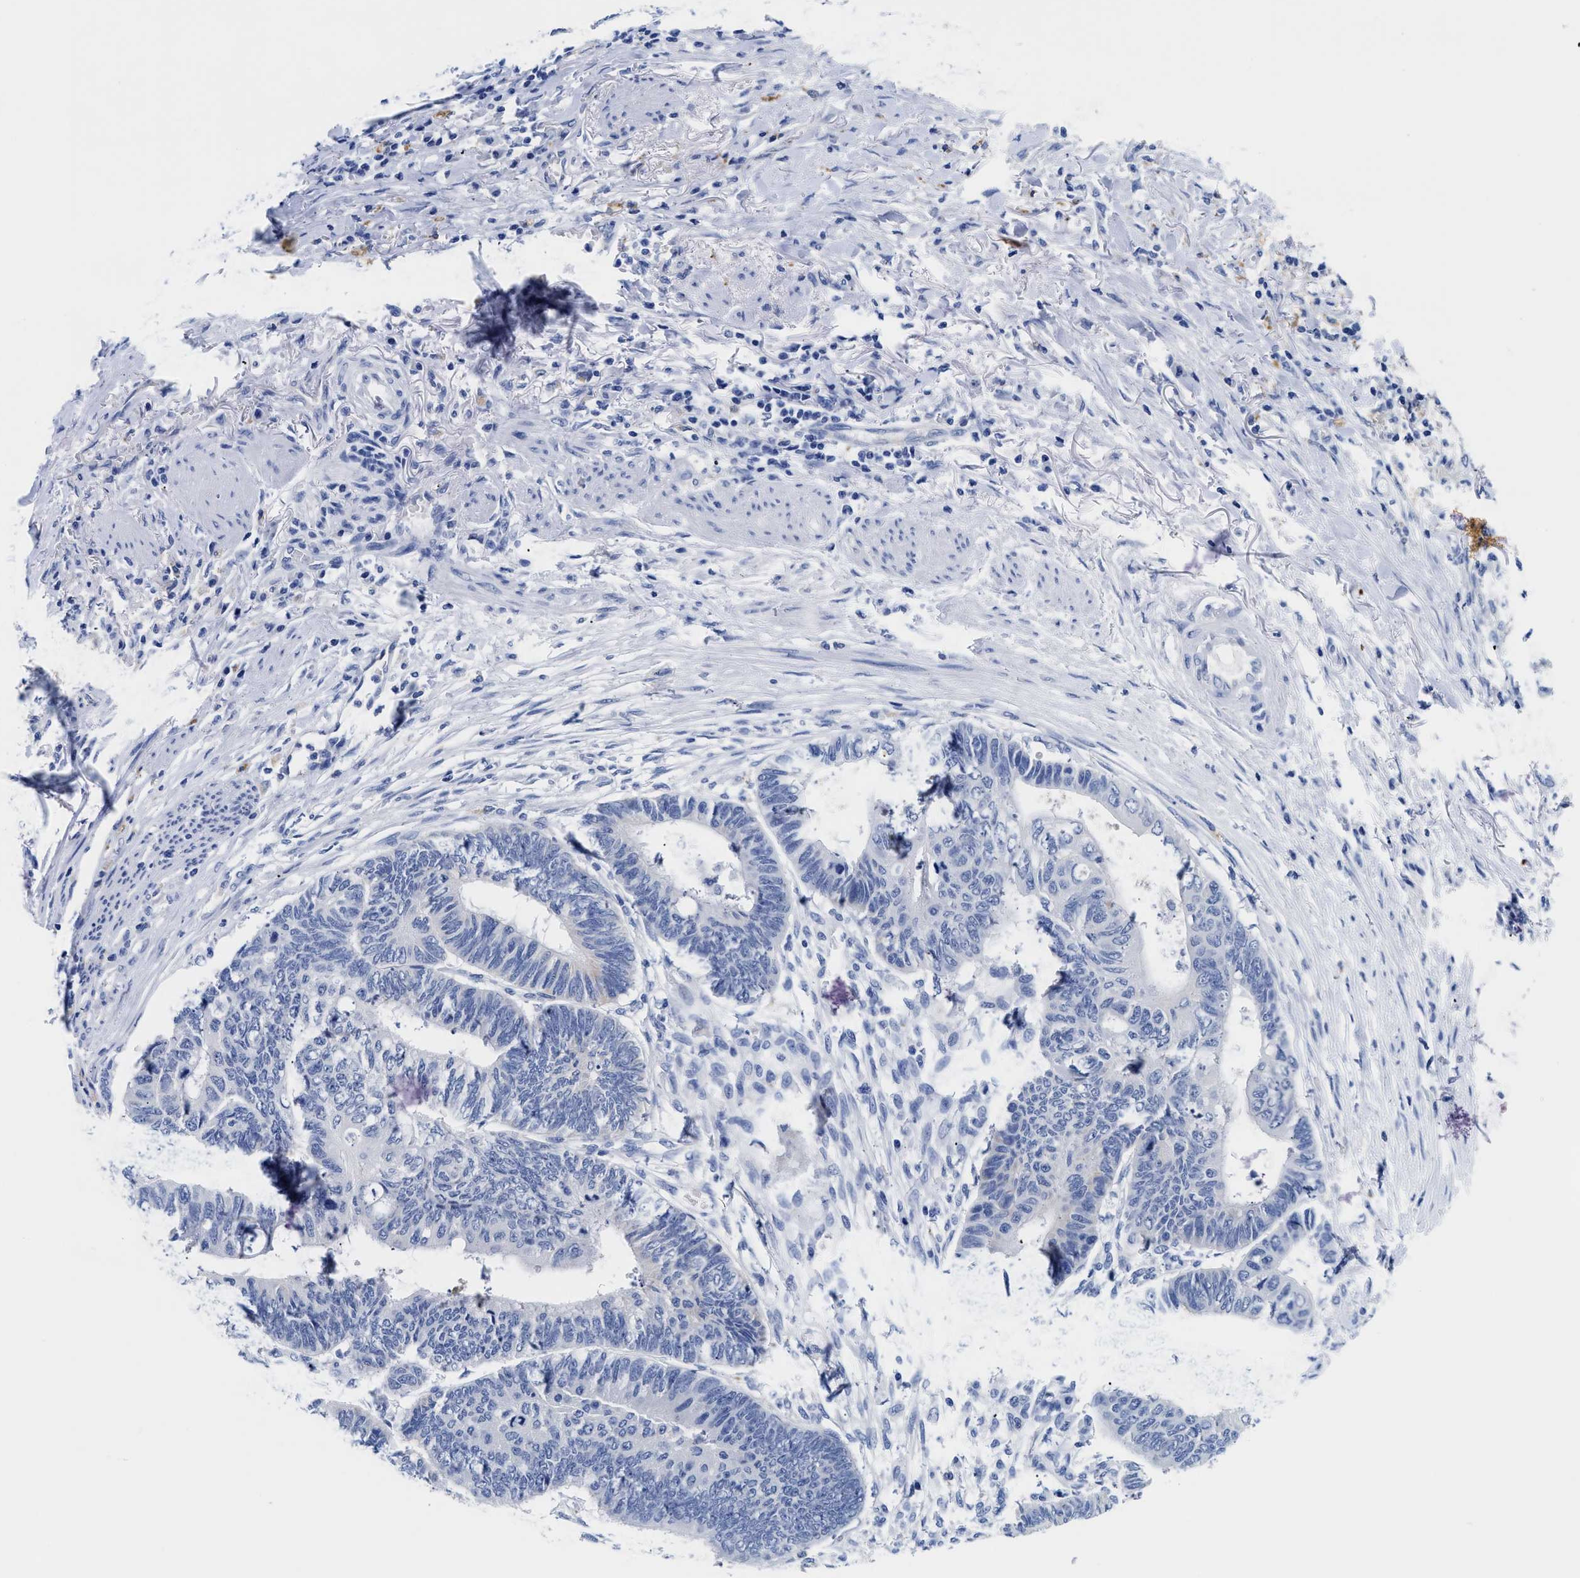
{"staining": {"intensity": "negative", "quantity": "none", "location": "none"}, "tissue": "colorectal cancer", "cell_type": "Tumor cells", "image_type": "cancer", "snomed": [{"axis": "morphology", "description": "Normal tissue, NOS"}, {"axis": "morphology", "description": "Adenocarcinoma, NOS"}, {"axis": "topography", "description": "Rectum"}, {"axis": "topography", "description": "Peripheral nerve tissue"}], "caption": "The image displays no staining of tumor cells in adenocarcinoma (colorectal).", "gene": "APOBEC2", "patient": {"sex": "male", "age": 92}}